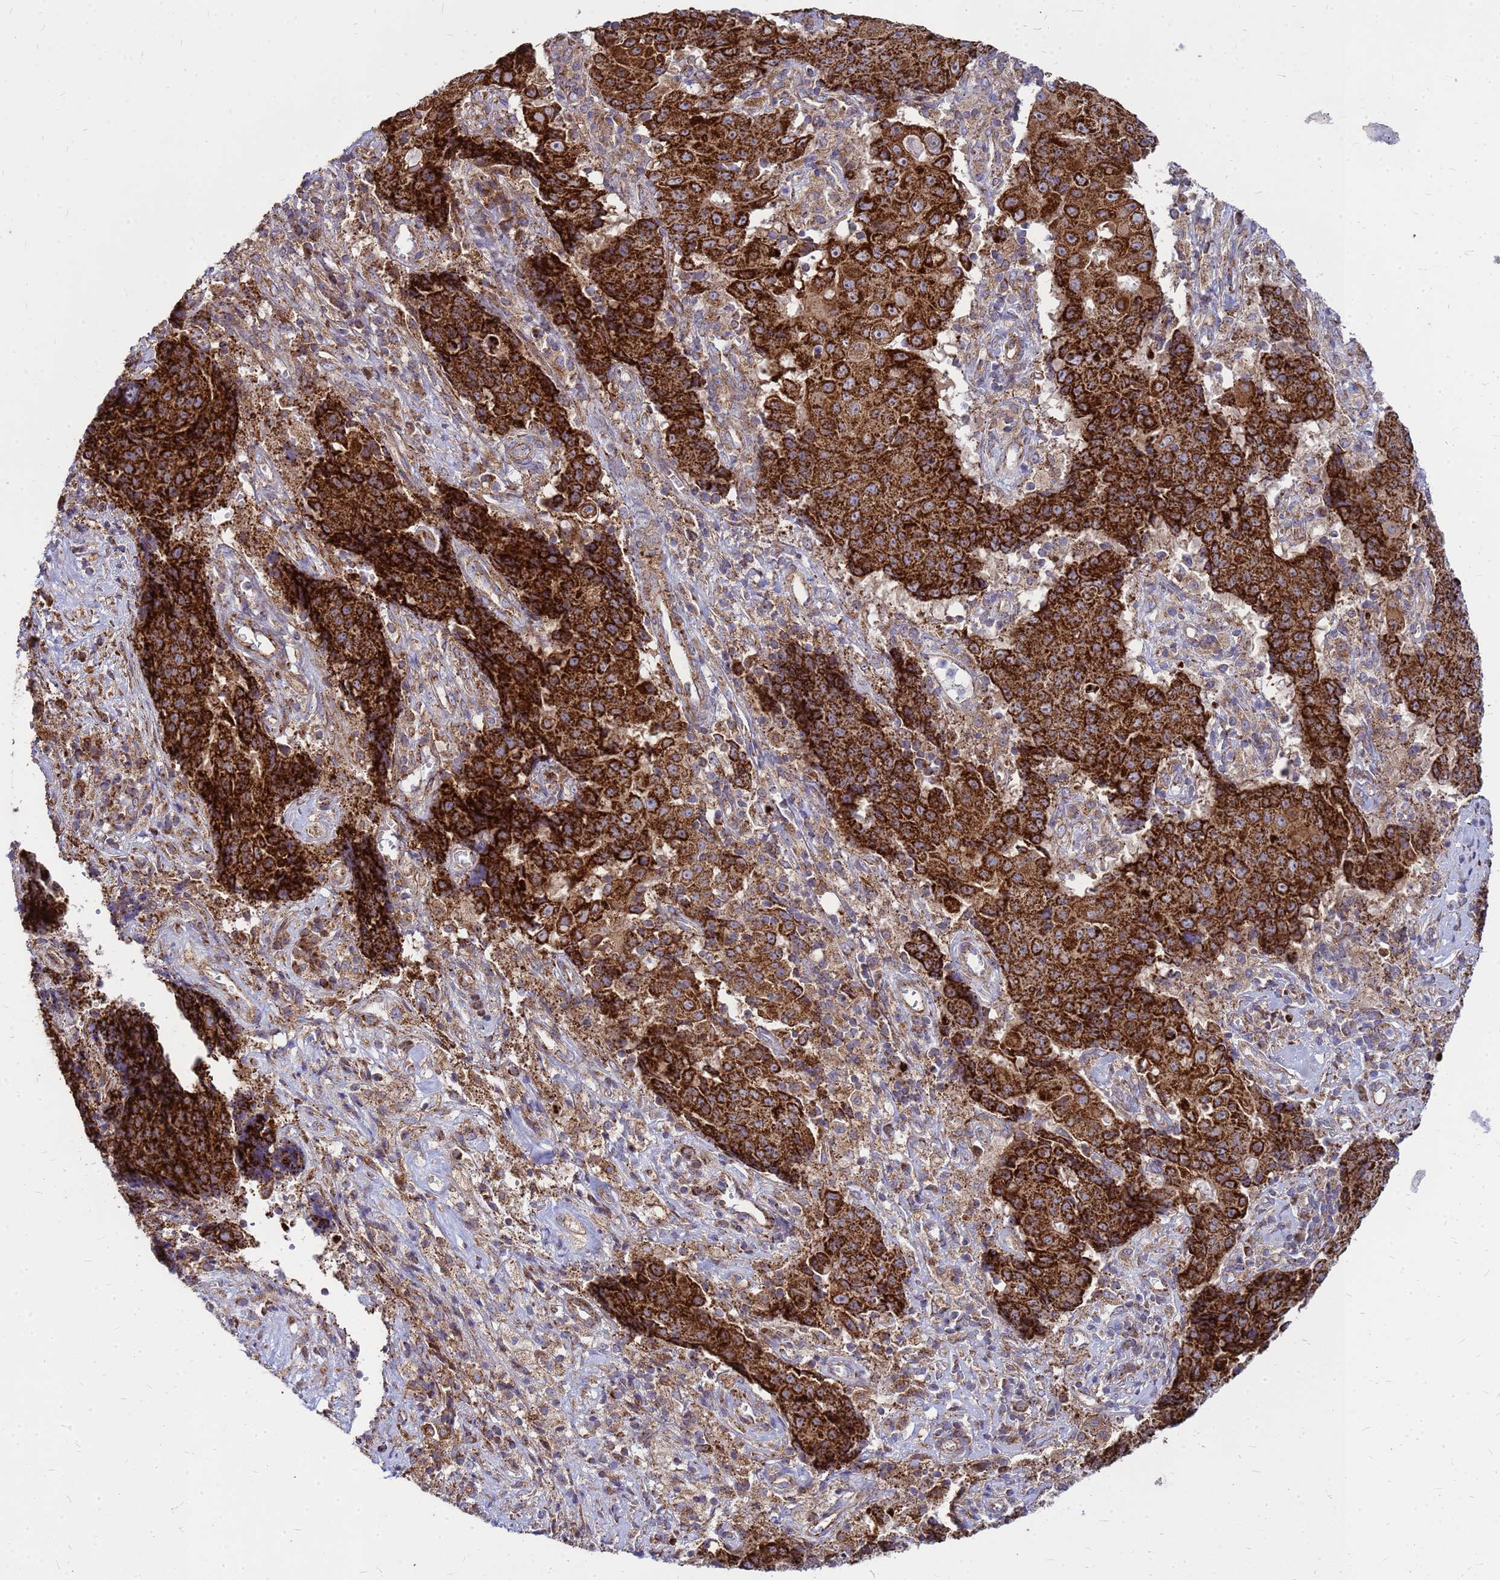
{"staining": {"intensity": "strong", "quantity": ">75%", "location": "cytoplasmic/membranous"}, "tissue": "ovarian cancer", "cell_type": "Tumor cells", "image_type": "cancer", "snomed": [{"axis": "morphology", "description": "Carcinoma, endometroid"}, {"axis": "topography", "description": "Ovary"}], "caption": "The immunohistochemical stain highlights strong cytoplasmic/membranous positivity in tumor cells of ovarian endometroid carcinoma tissue.", "gene": "FSTL4", "patient": {"sex": "female", "age": 42}}